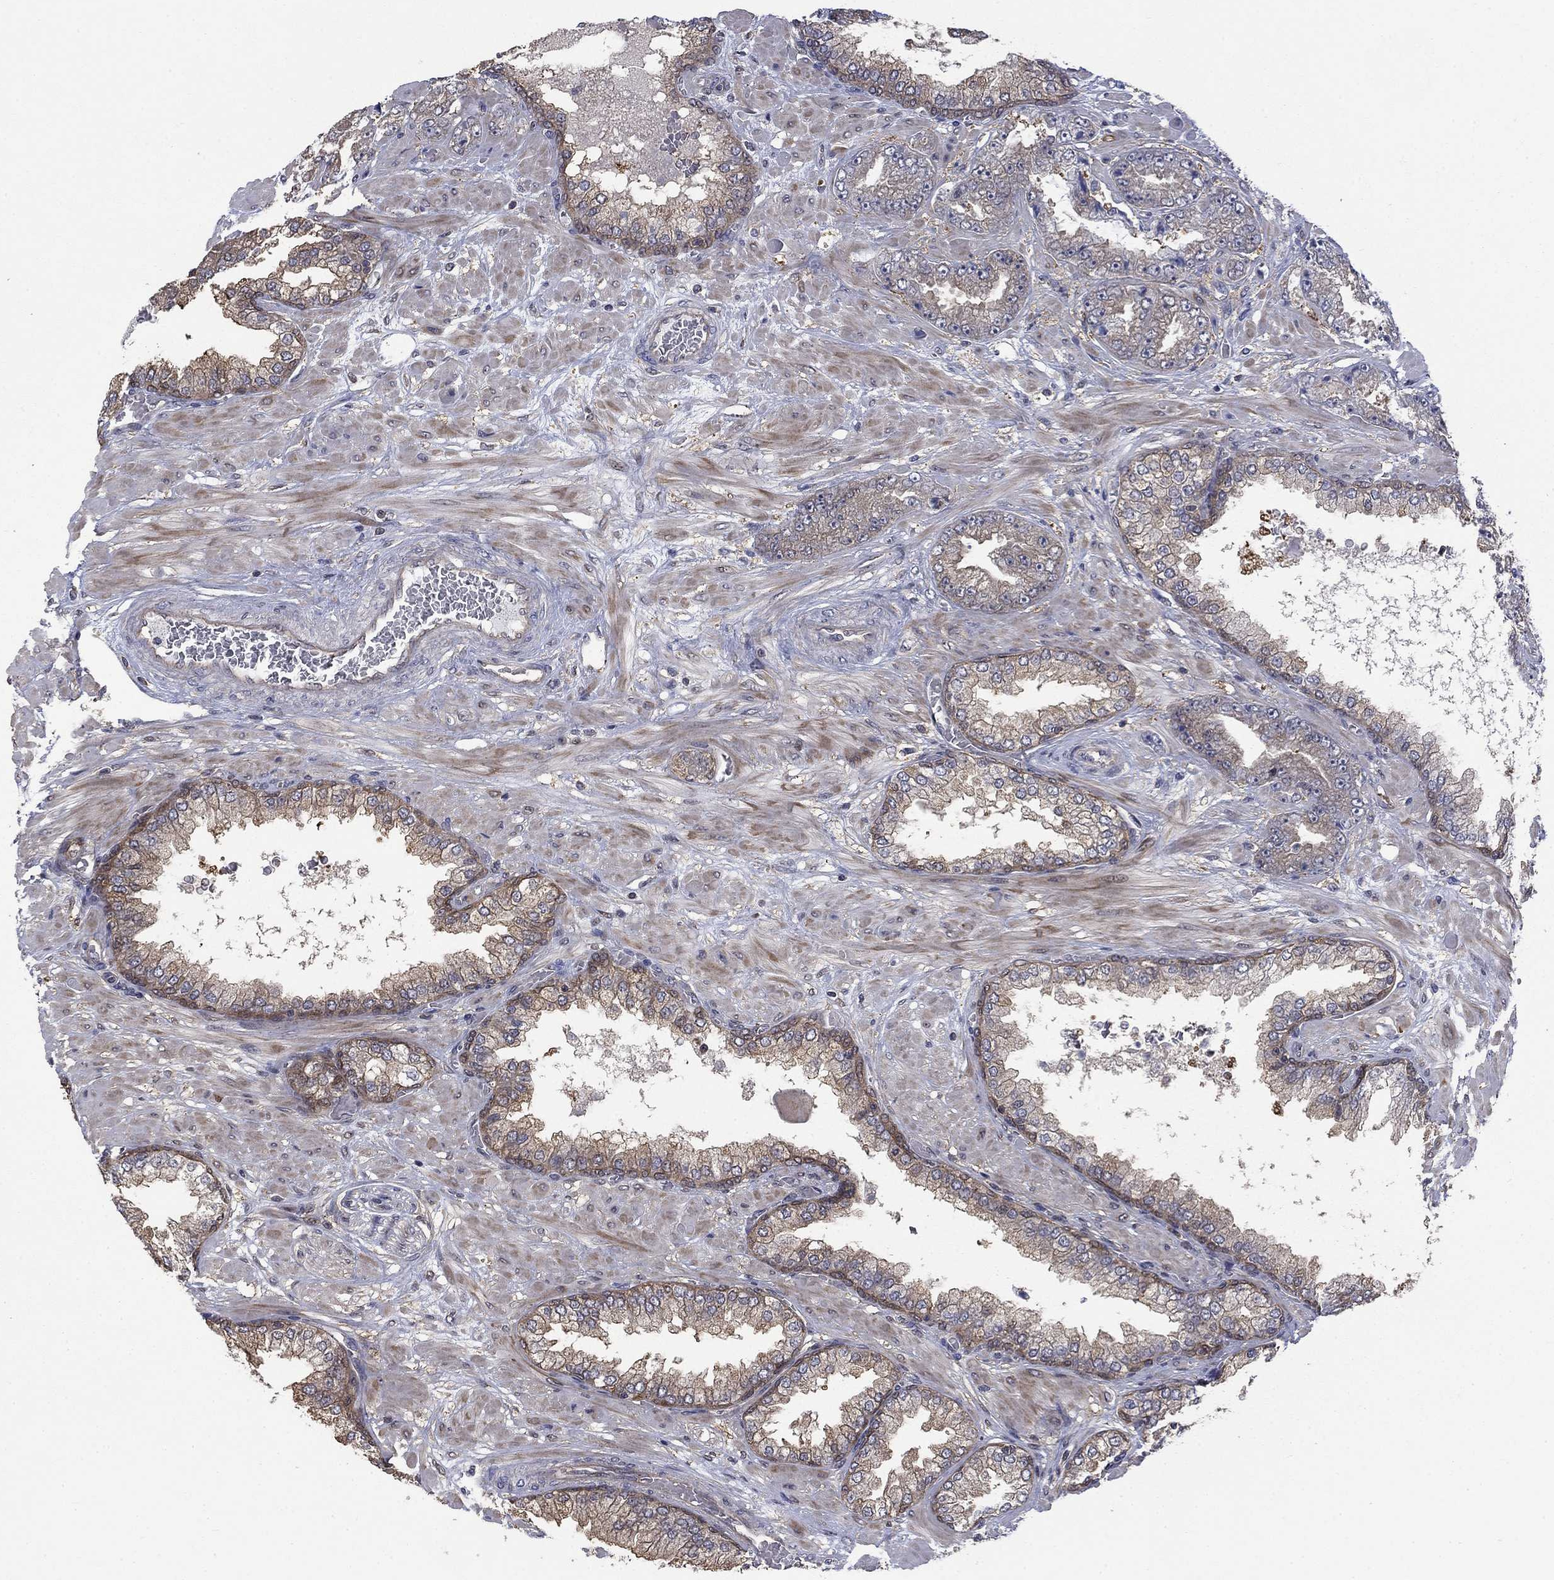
{"staining": {"intensity": "weak", "quantity": "25%-75%", "location": "cytoplasmic/membranous"}, "tissue": "prostate cancer", "cell_type": "Tumor cells", "image_type": "cancer", "snomed": [{"axis": "morphology", "description": "Adenocarcinoma, Low grade"}, {"axis": "topography", "description": "Prostate"}], "caption": "Protein positivity by immunohistochemistry demonstrates weak cytoplasmic/membranous expression in about 25%-75% of tumor cells in prostate cancer. (brown staining indicates protein expression, while blue staining denotes nuclei).", "gene": "PDZD2", "patient": {"sex": "male", "age": 57}}